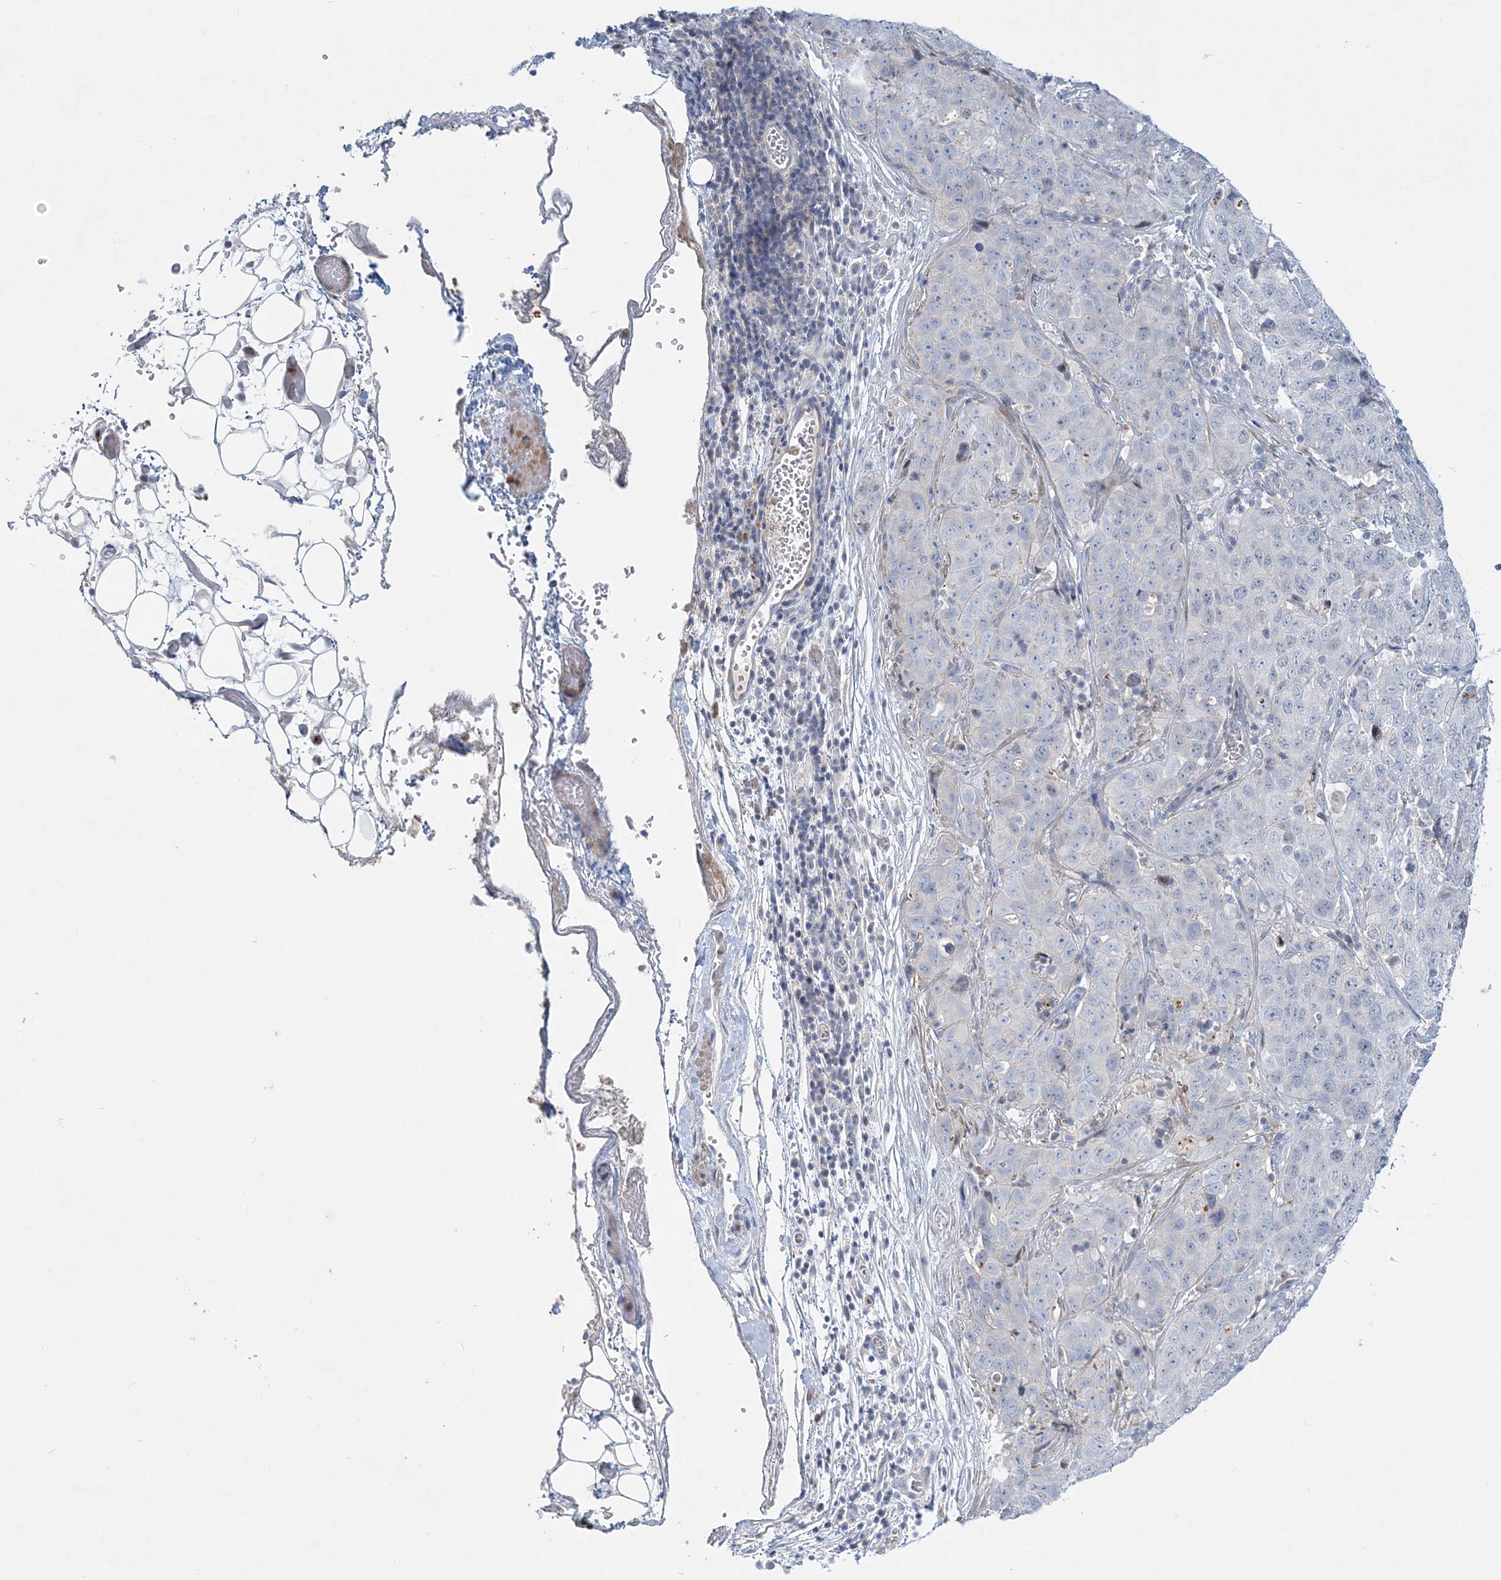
{"staining": {"intensity": "negative", "quantity": "none", "location": "none"}, "tissue": "stomach cancer", "cell_type": "Tumor cells", "image_type": "cancer", "snomed": [{"axis": "morphology", "description": "Normal tissue, NOS"}, {"axis": "morphology", "description": "Adenocarcinoma, NOS"}, {"axis": "topography", "description": "Lymph node"}, {"axis": "topography", "description": "Stomach"}], "caption": "An IHC photomicrograph of stomach adenocarcinoma is shown. There is no staining in tumor cells of stomach adenocarcinoma.", "gene": "DNAH5", "patient": {"sex": "male", "age": 48}}